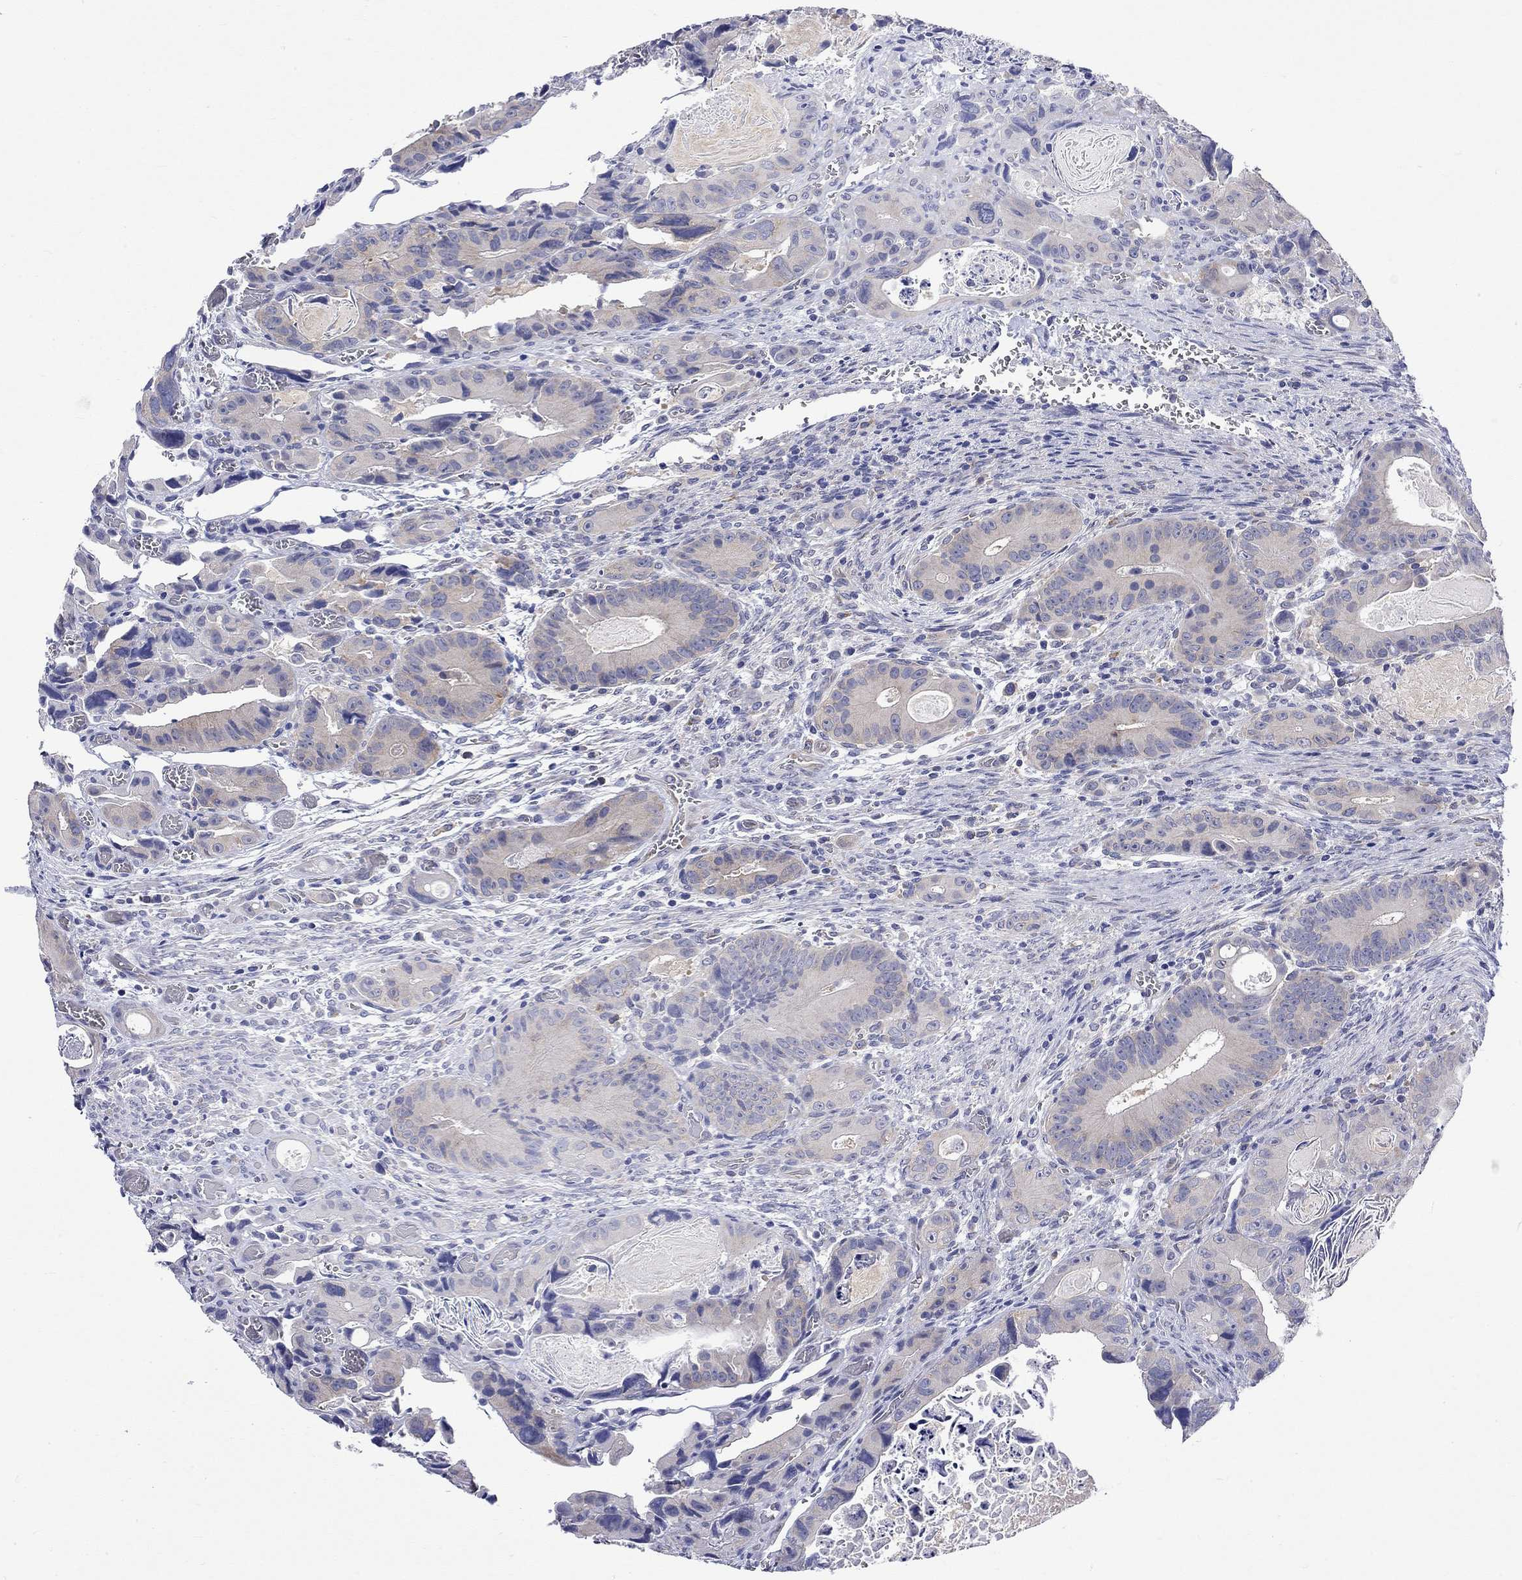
{"staining": {"intensity": "weak", "quantity": "<25%", "location": "cytoplasmic/membranous"}, "tissue": "colorectal cancer", "cell_type": "Tumor cells", "image_type": "cancer", "snomed": [{"axis": "morphology", "description": "Adenocarcinoma, NOS"}, {"axis": "topography", "description": "Rectum"}], "caption": "The immunohistochemistry (IHC) image has no significant expression in tumor cells of colorectal adenocarcinoma tissue. The staining was performed using DAB to visualize the protein expression in brown, while the nuclei were stained in blue with hematoxylin (Magnification: 20x).", "gene": "CERS1", "patient": {"sex": "male", "age": 64}}